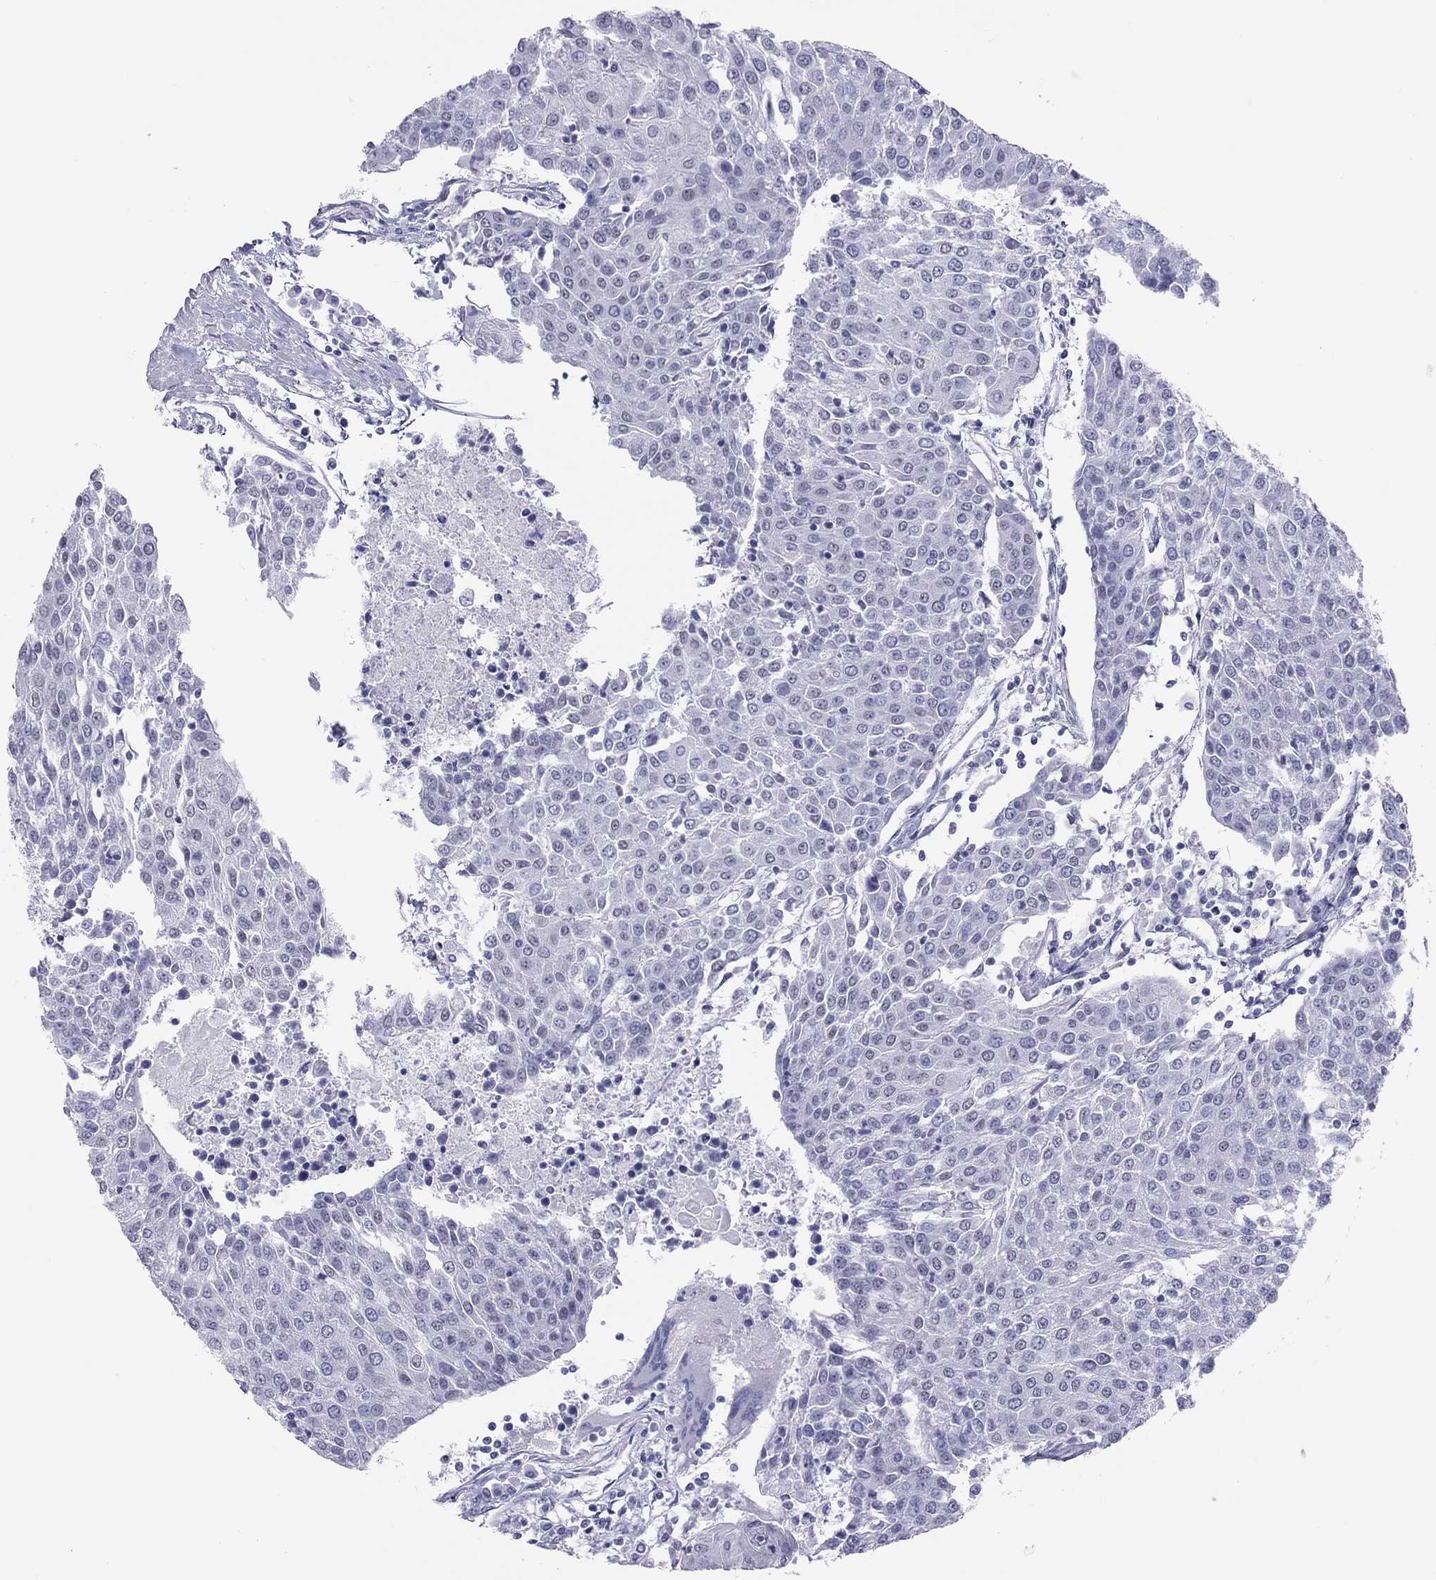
{"staining": {"intensity": "negative", "quantity": "none", "location": "none"}, "tissue": "urothelial cancer", "cell_type": "Tumor cells", "image_type": "cancer", "snomed": [{"axis": "morphology", "description": "Urothelial carcinoma, High grade"}, {"axis": "topography", "description": "Urinary bladder"}], "caption": "Histopathology image shows no protein positivity in tumor cells of urothelial cancer tissue.", "gene": "JHY", "patient": {"sex": "female", "age": 85}}